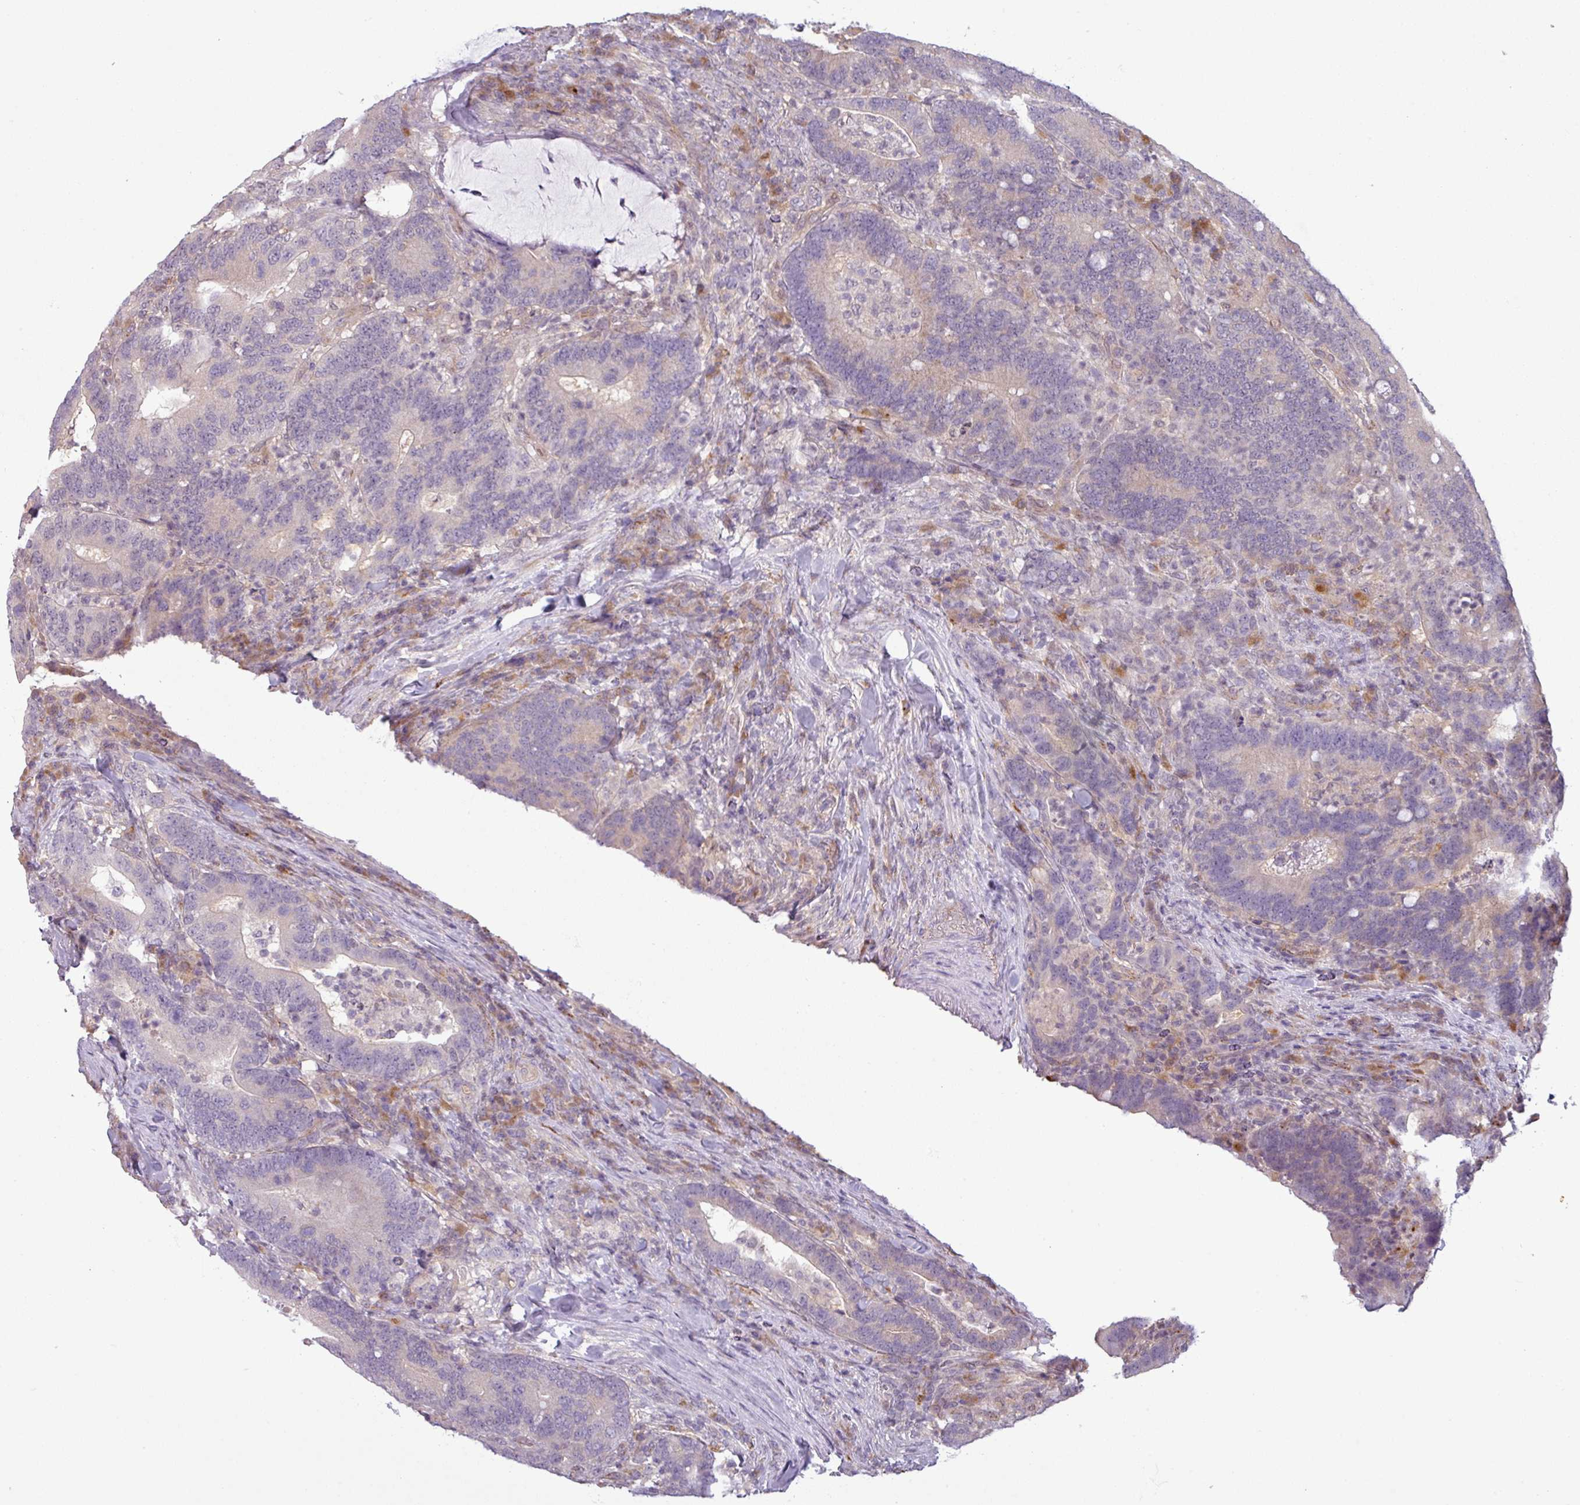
{"staining": {"intensity": "negative", "quantity": "none", "location": "none"}, "tissue": "colorectal cancer", "cell_type": "Tumor cells", "image_type": "cancer", "snomed": [{"axis": "morphology", "description": "Adenocarcinoma, NOS"}, {"axis": "topography", "description": "Colon"}], "caption": "Immunohistochemical staining of human colorectal adenocarcinoma reveals no significant staining in tumor cells. (DAB (3,3'-diaminobenzidine) IHC with hematoxylin counter stain).", "gene": "CCDC144A", "patient": {"sex": "female", "age": 66}}